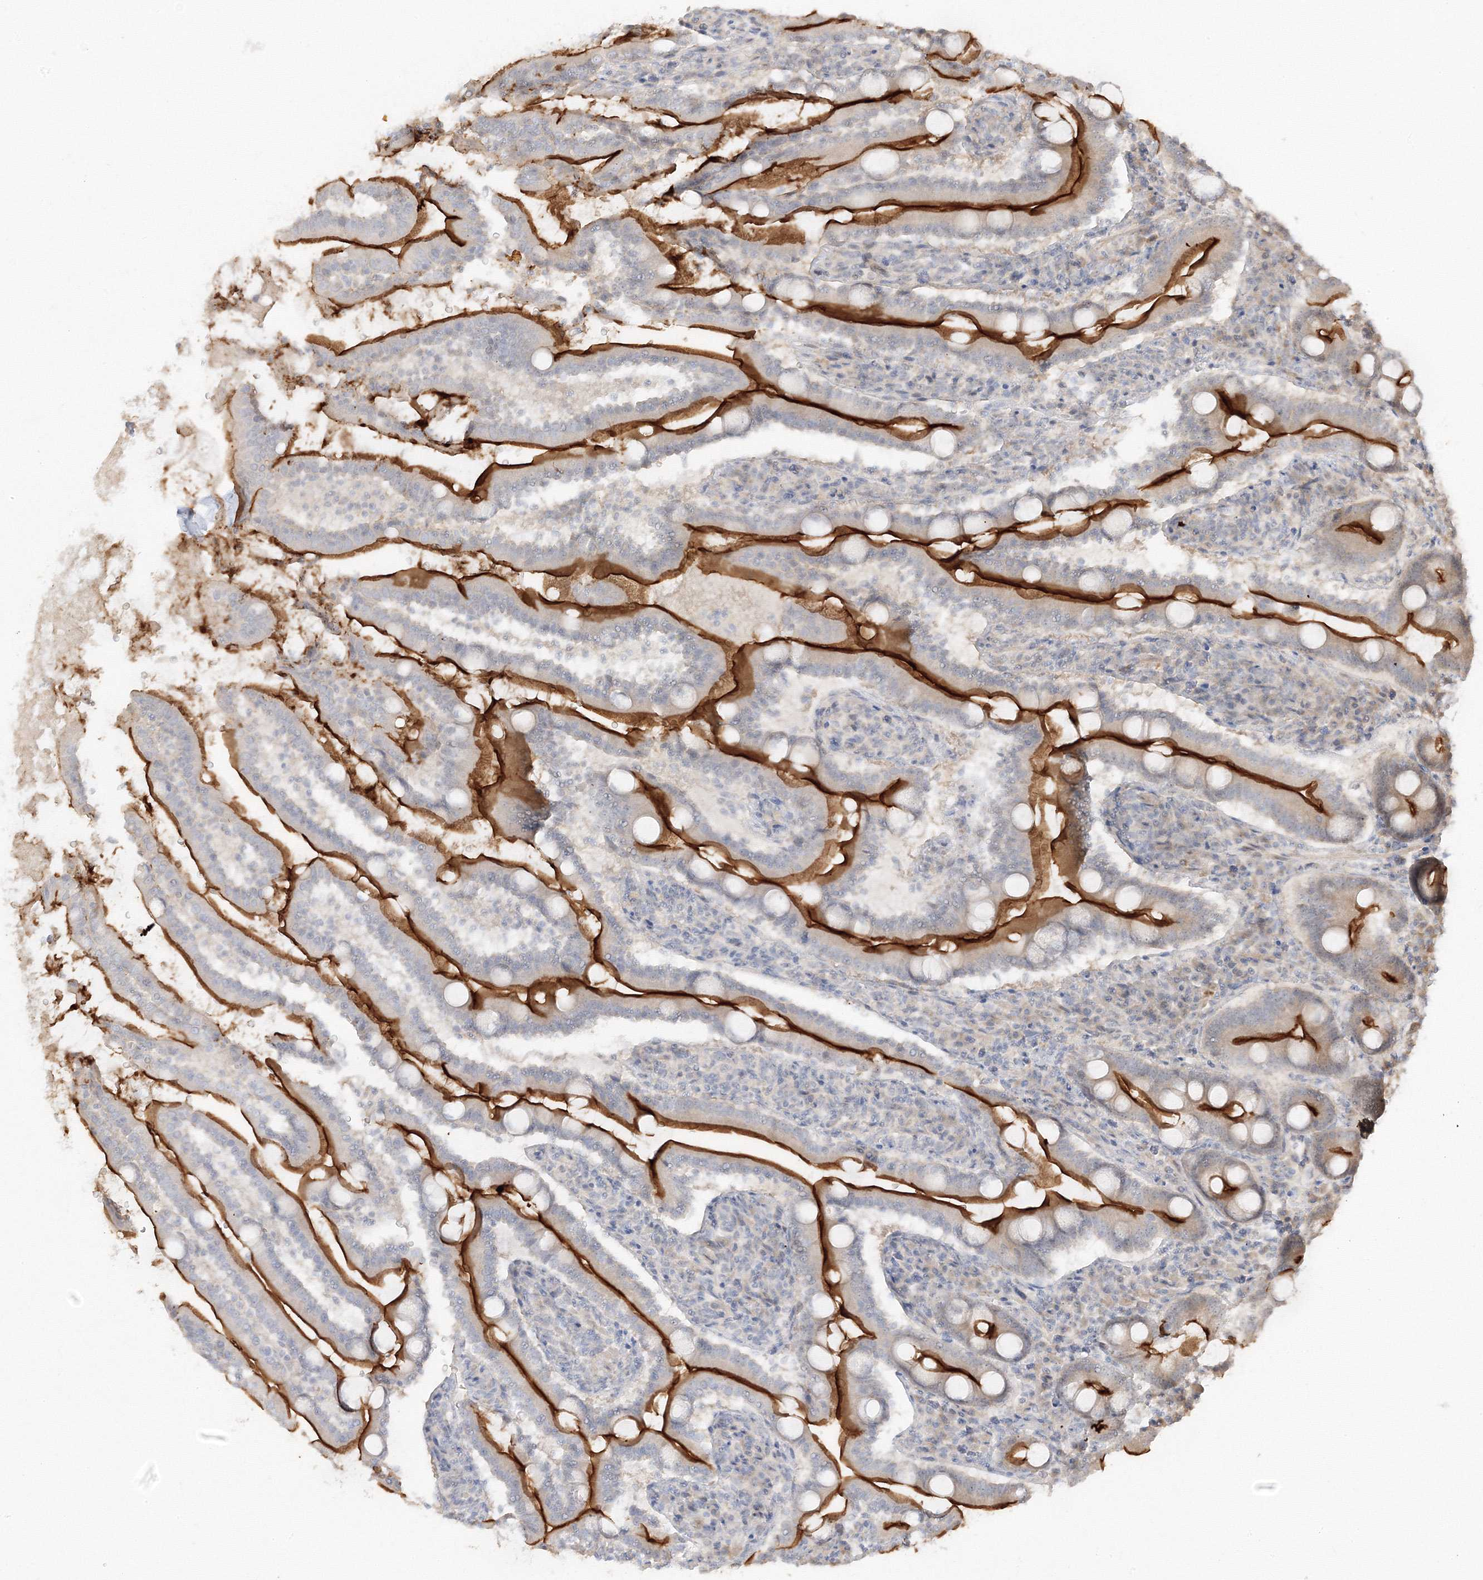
{"staining": {"intensity": "moderate", "quantity": "25%-75%", "location": "cytoplasmic/membranous"}, "tissue": "duodenum", "cell_type": "Glandular cells", "image_type": "normal", "snomed": [{"axis": "morphology", "description": "Normal tissue, NOS"}, {"axis": "topography", "description": "Duodenum"}], "caption": "The photomicrograph exhibits staining of benign duodenum, revealing moderate cytoplasmic/membranous protein staining (brown color) within glandular cells.", "gene": "ETAA1", "patient": {"sex": "male", "age": 35}}